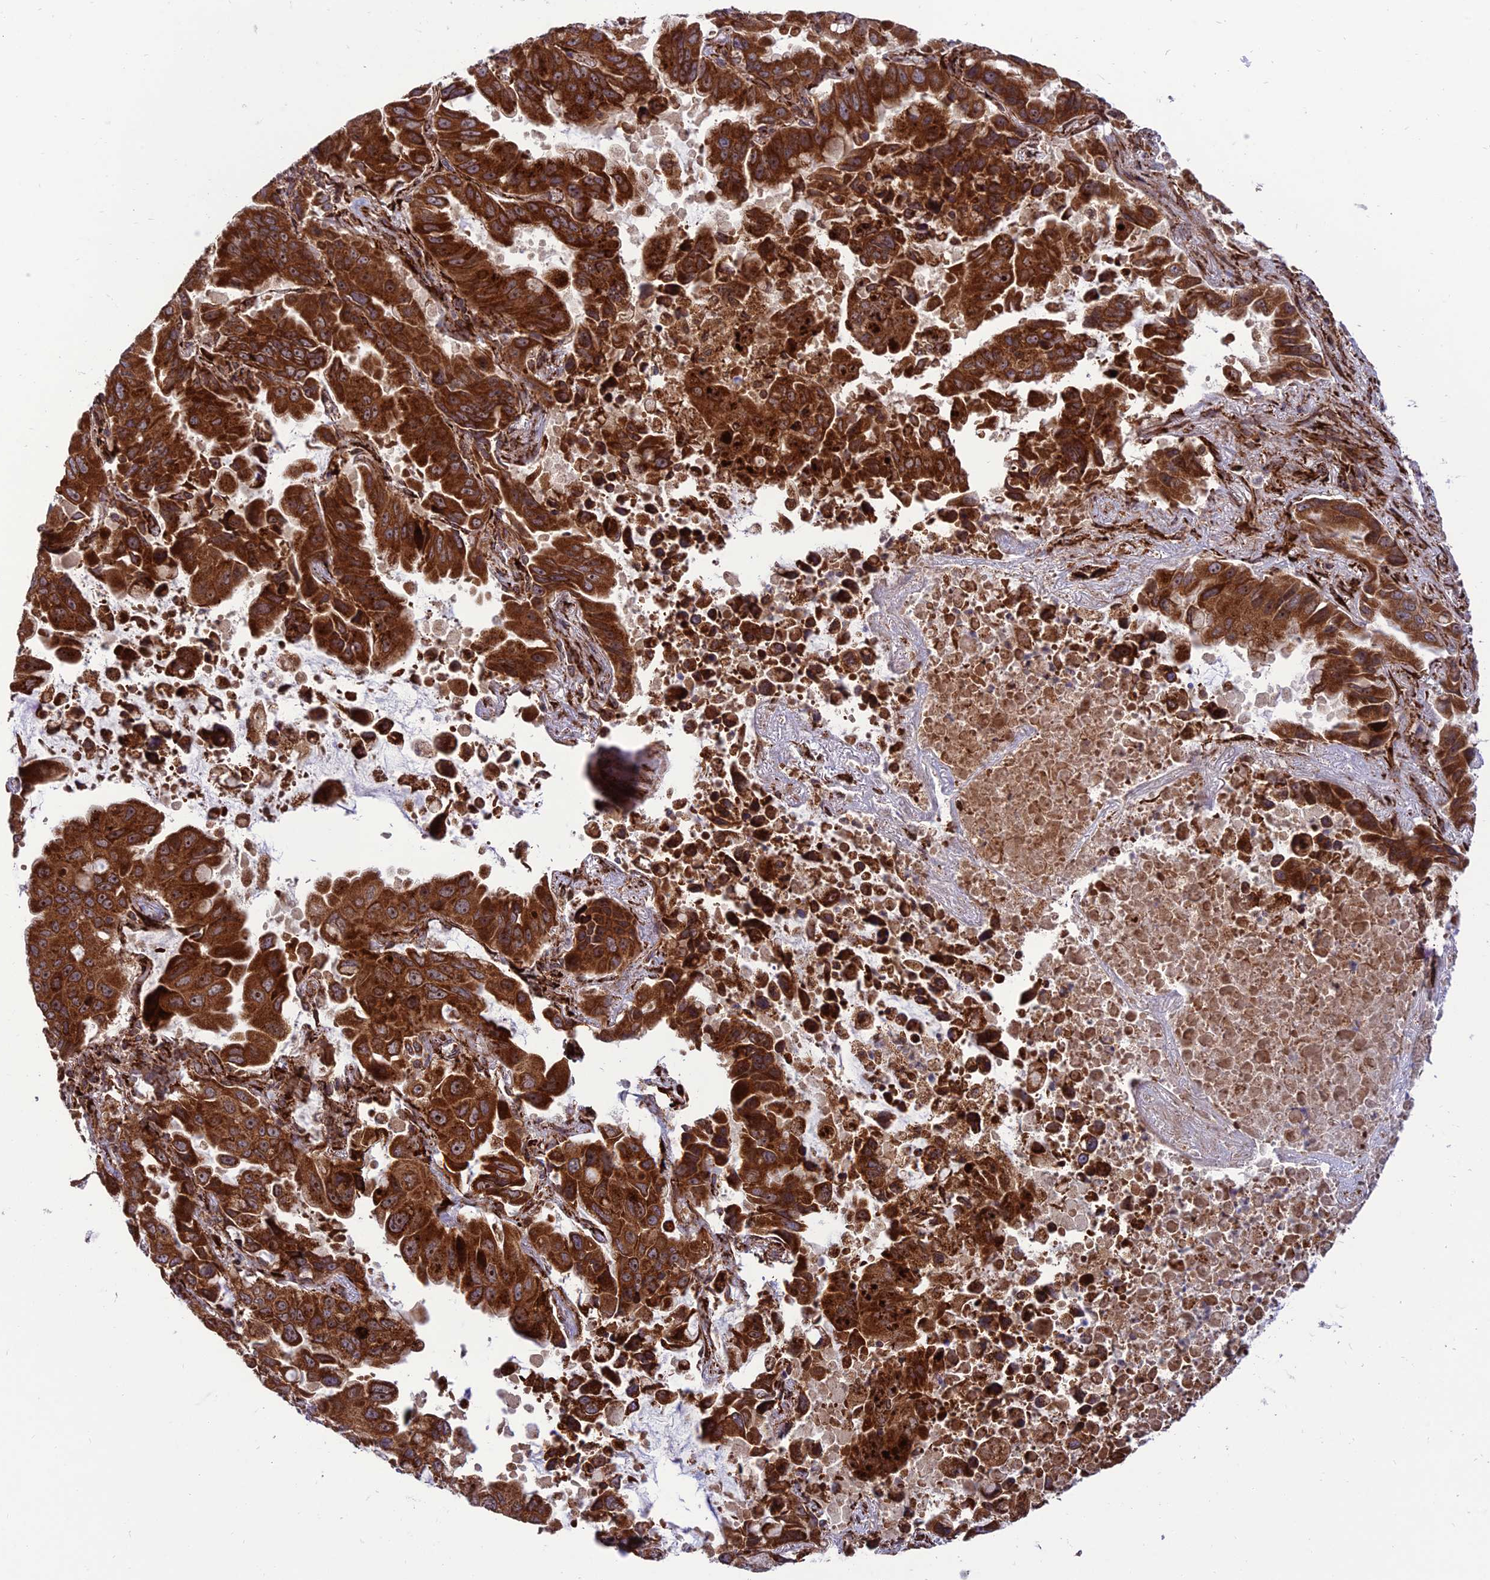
{"staining": {"intensity": "strong", "quantity": ">75%", "location": "cytoplasmic/membranous,nuclear"}, "tissue": "lung cancer", "cell_type": "Tumor cells", "image_type": "cancer", "snomed": [{"axis": "morphology", "description": "Adenocarcinoma, NOS"}, {"axis": "topography", "description": "Lung"}], "caption": "Immunohistochemical staining of lung adenocarcinoma reveals high levels of strong cytoplasmic/membranous and nuclear protein expression in approximately >75% of tumor cells.", "gene": "CRTAP", "patient": {"sex": "male", "age": 64}}